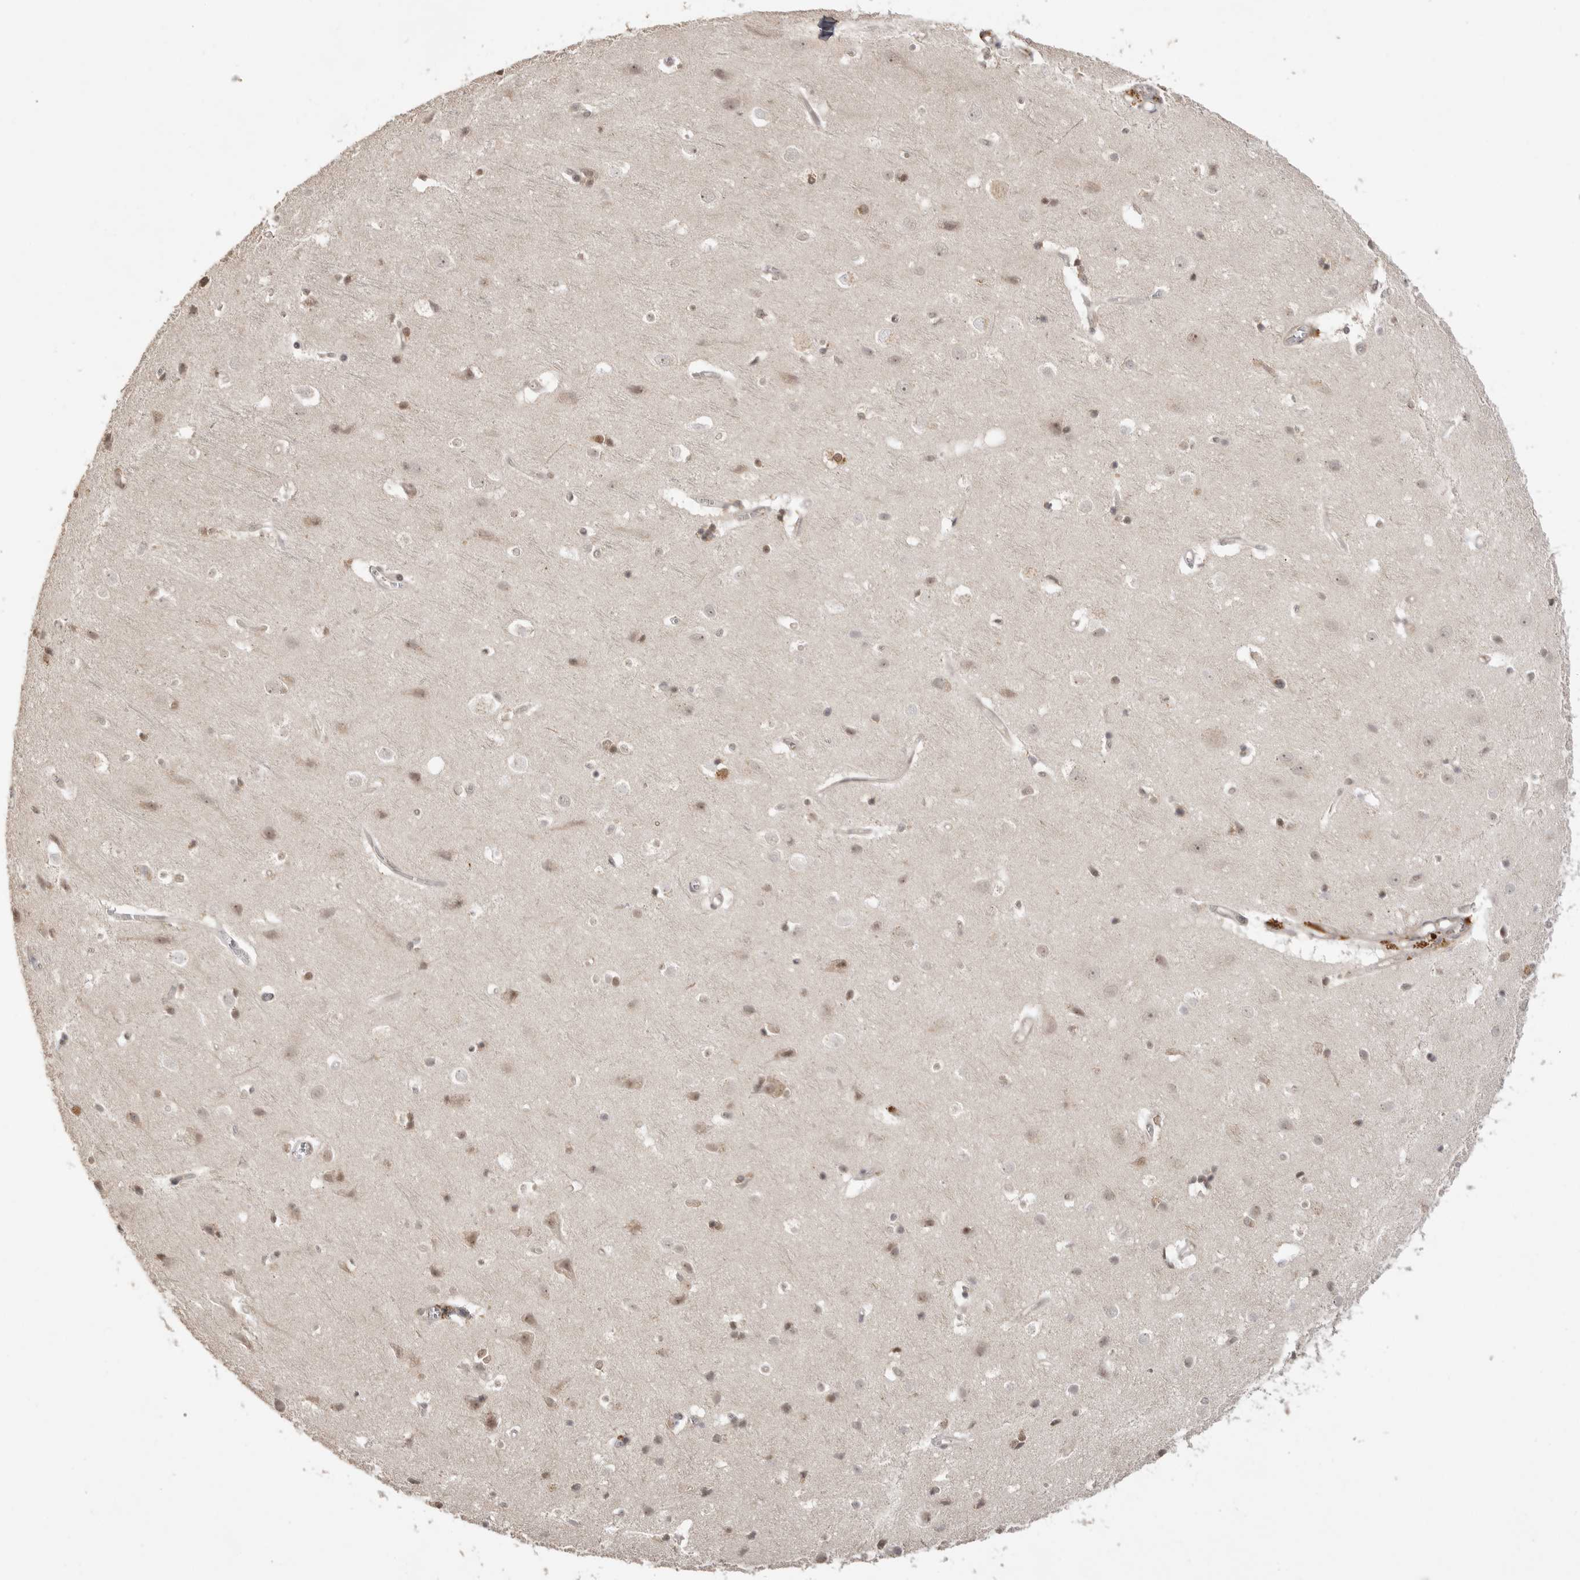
{"staining": {"intensity": "weak", "quantity": "25%-75%", "location": "cytoplasmic/membranous,nuclear"}, "tissue": "cerebral cortex", "cell_type": "Endothelial cells", "image_type": "normal", "snomed": [{"axis": "morphology", "description": "Normal tissue, NOS"}, {"axis": "topography", "description": "Cerebral cortex"}], "caption": "Human cerebral cortex stained with a brown dye shows weak cytoplasmic/membranous,nuclear positive staining in about 25%-75% of endothelial cells.", "gene": "ALKAL1", "patient": {"sex": "male", "age": 54}}